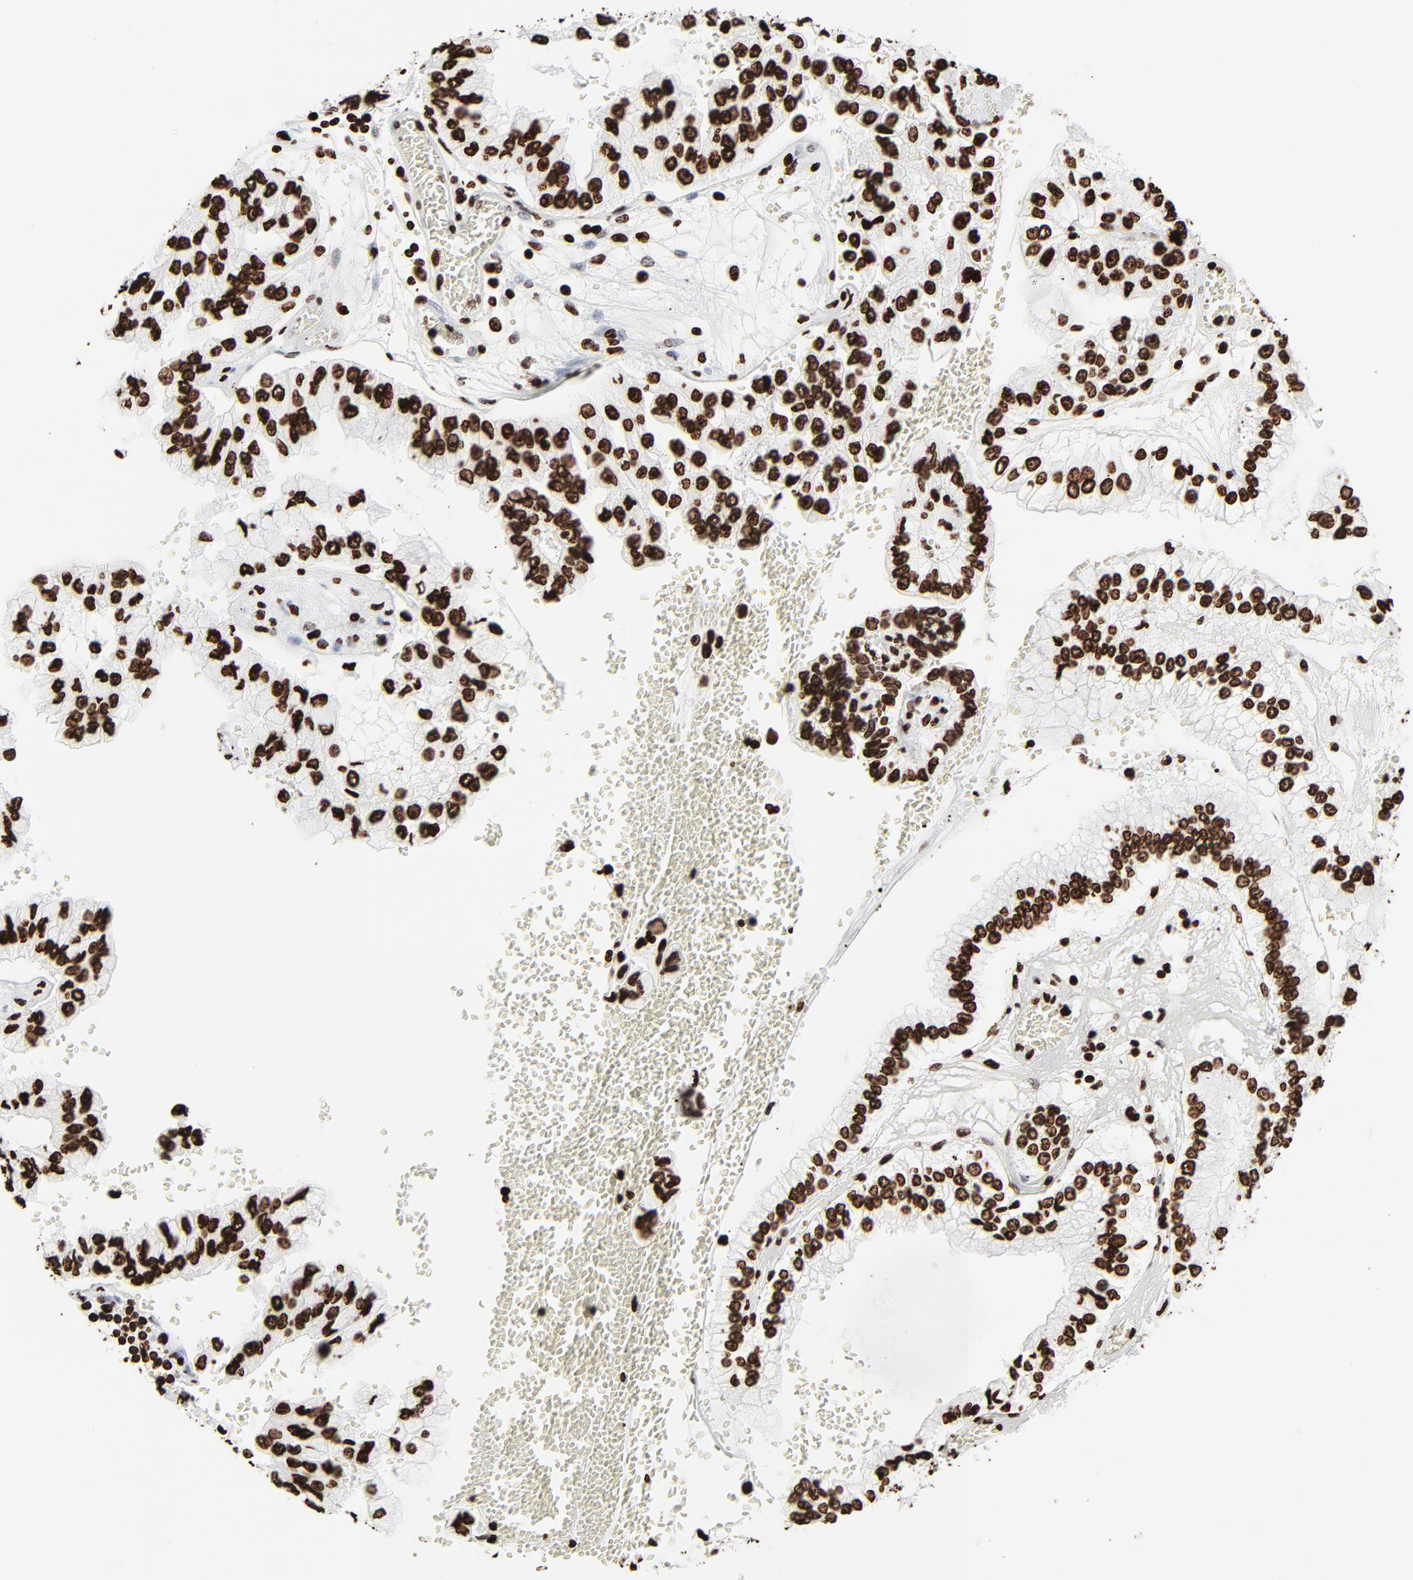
{"staining": {"intensity": "strong", "quantity": ">75%", "location": "nuclear"}, "tissue": "liver cancer", "cell_type": "Tumor cells", "image_type": "cancer", "snomed": [{"axis": "morphology", "description": "Cholangiocarcinoma"}, {"axis": "topography", "description": "Liver"}], "caption": "Immunohistochemistry (IHC) (DAB) staining of human liver cancer (cholangiocarcinoma) reveals strong nuclear protein expression in approximately >75% of tumor cells.", "gene": "H3-4", "patient": {"sex": "female", "age": 79}}